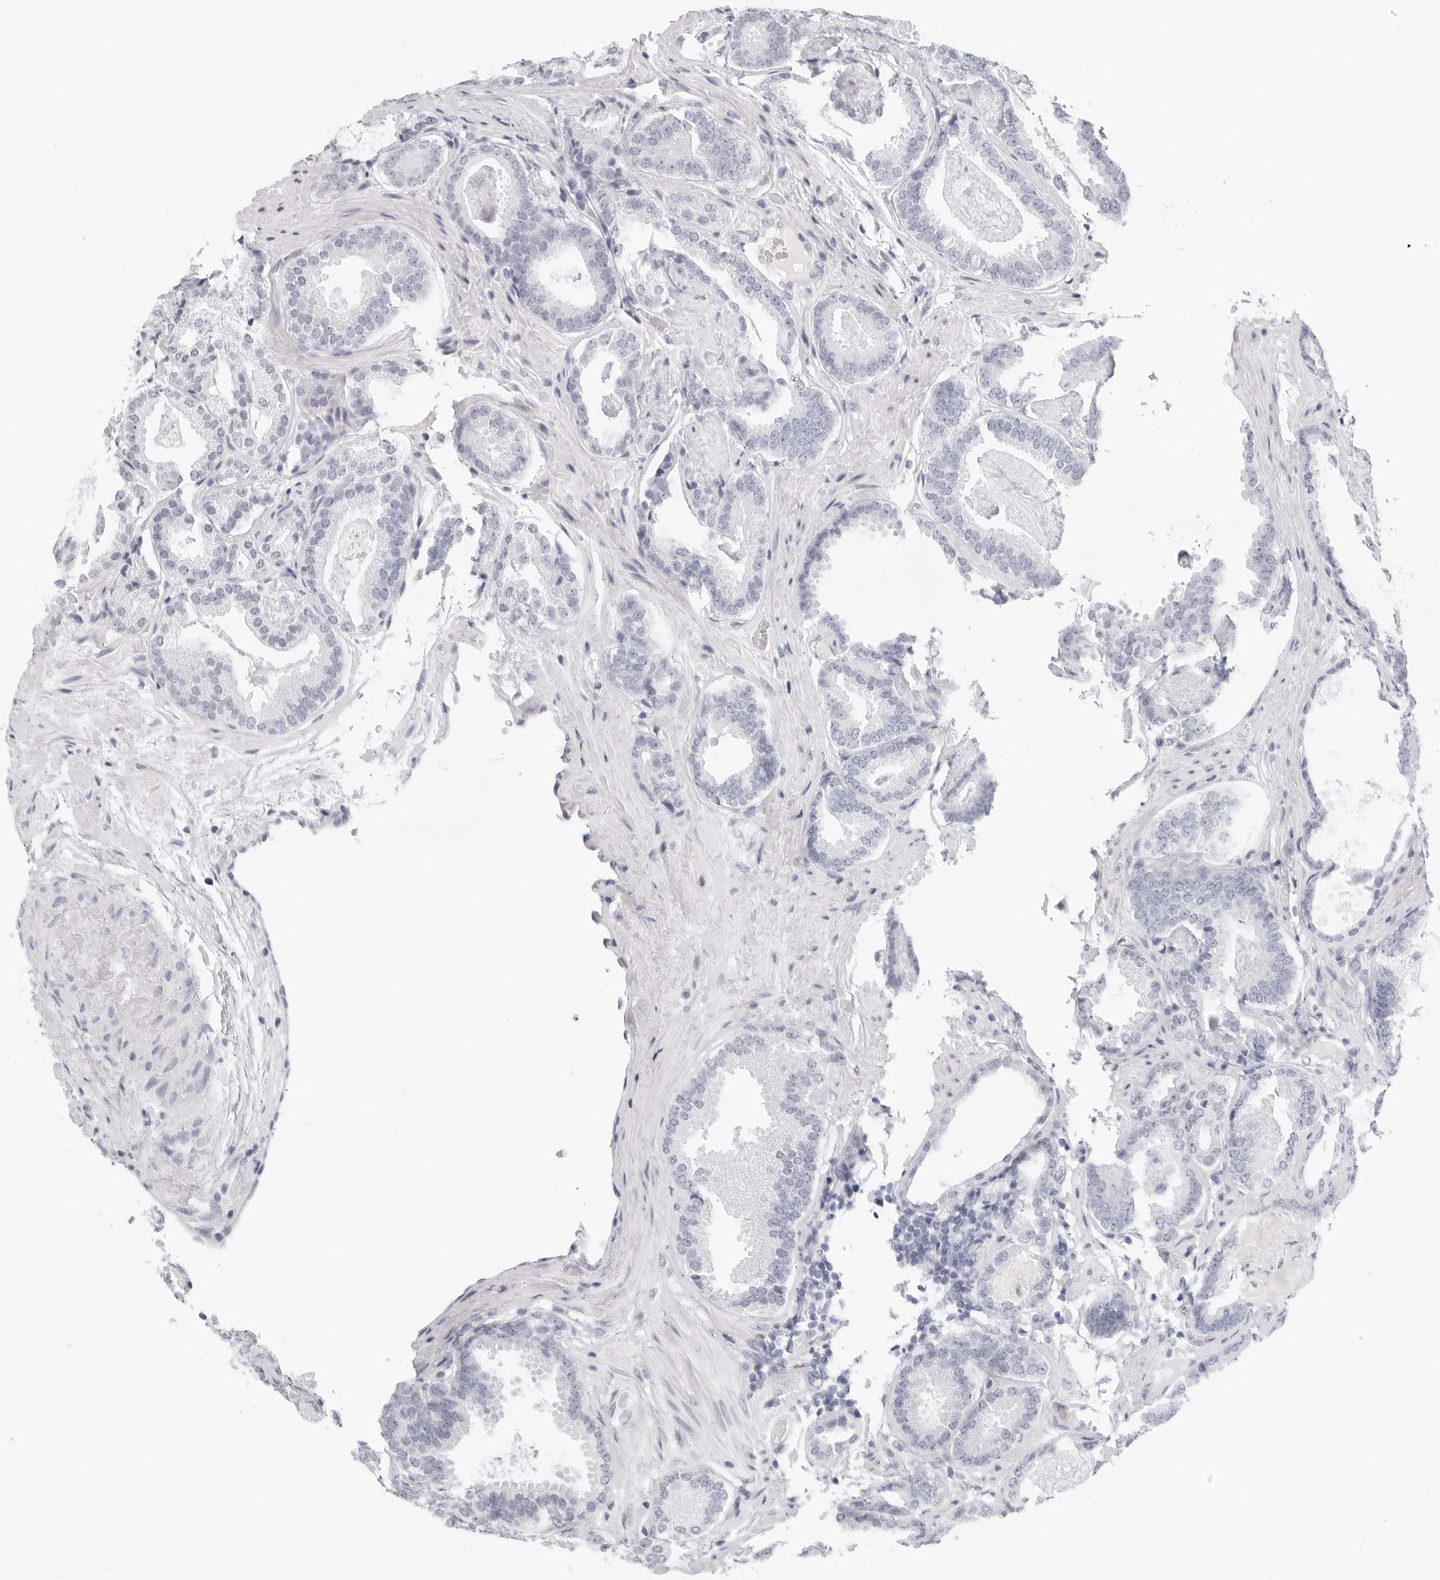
{"staining": {"intensity": "negative", "quantity": "none", "location": "none"}, "tissue": "prostate cancer", "cell_type": "Tumor cells", "image_type": "cancer", "snomed": [{"axis": "morphology", "description": "Adenocarcinoma, Low grade"}, {"axis": "topography", "description": "Prostate"}], "caption": "IHC photomicrograph of prostate cancer stained for a protein (brown), which displays no expression in tumor cells.", "gene": "AGMAT", "patient": {"sex": "male", "age": 71}}